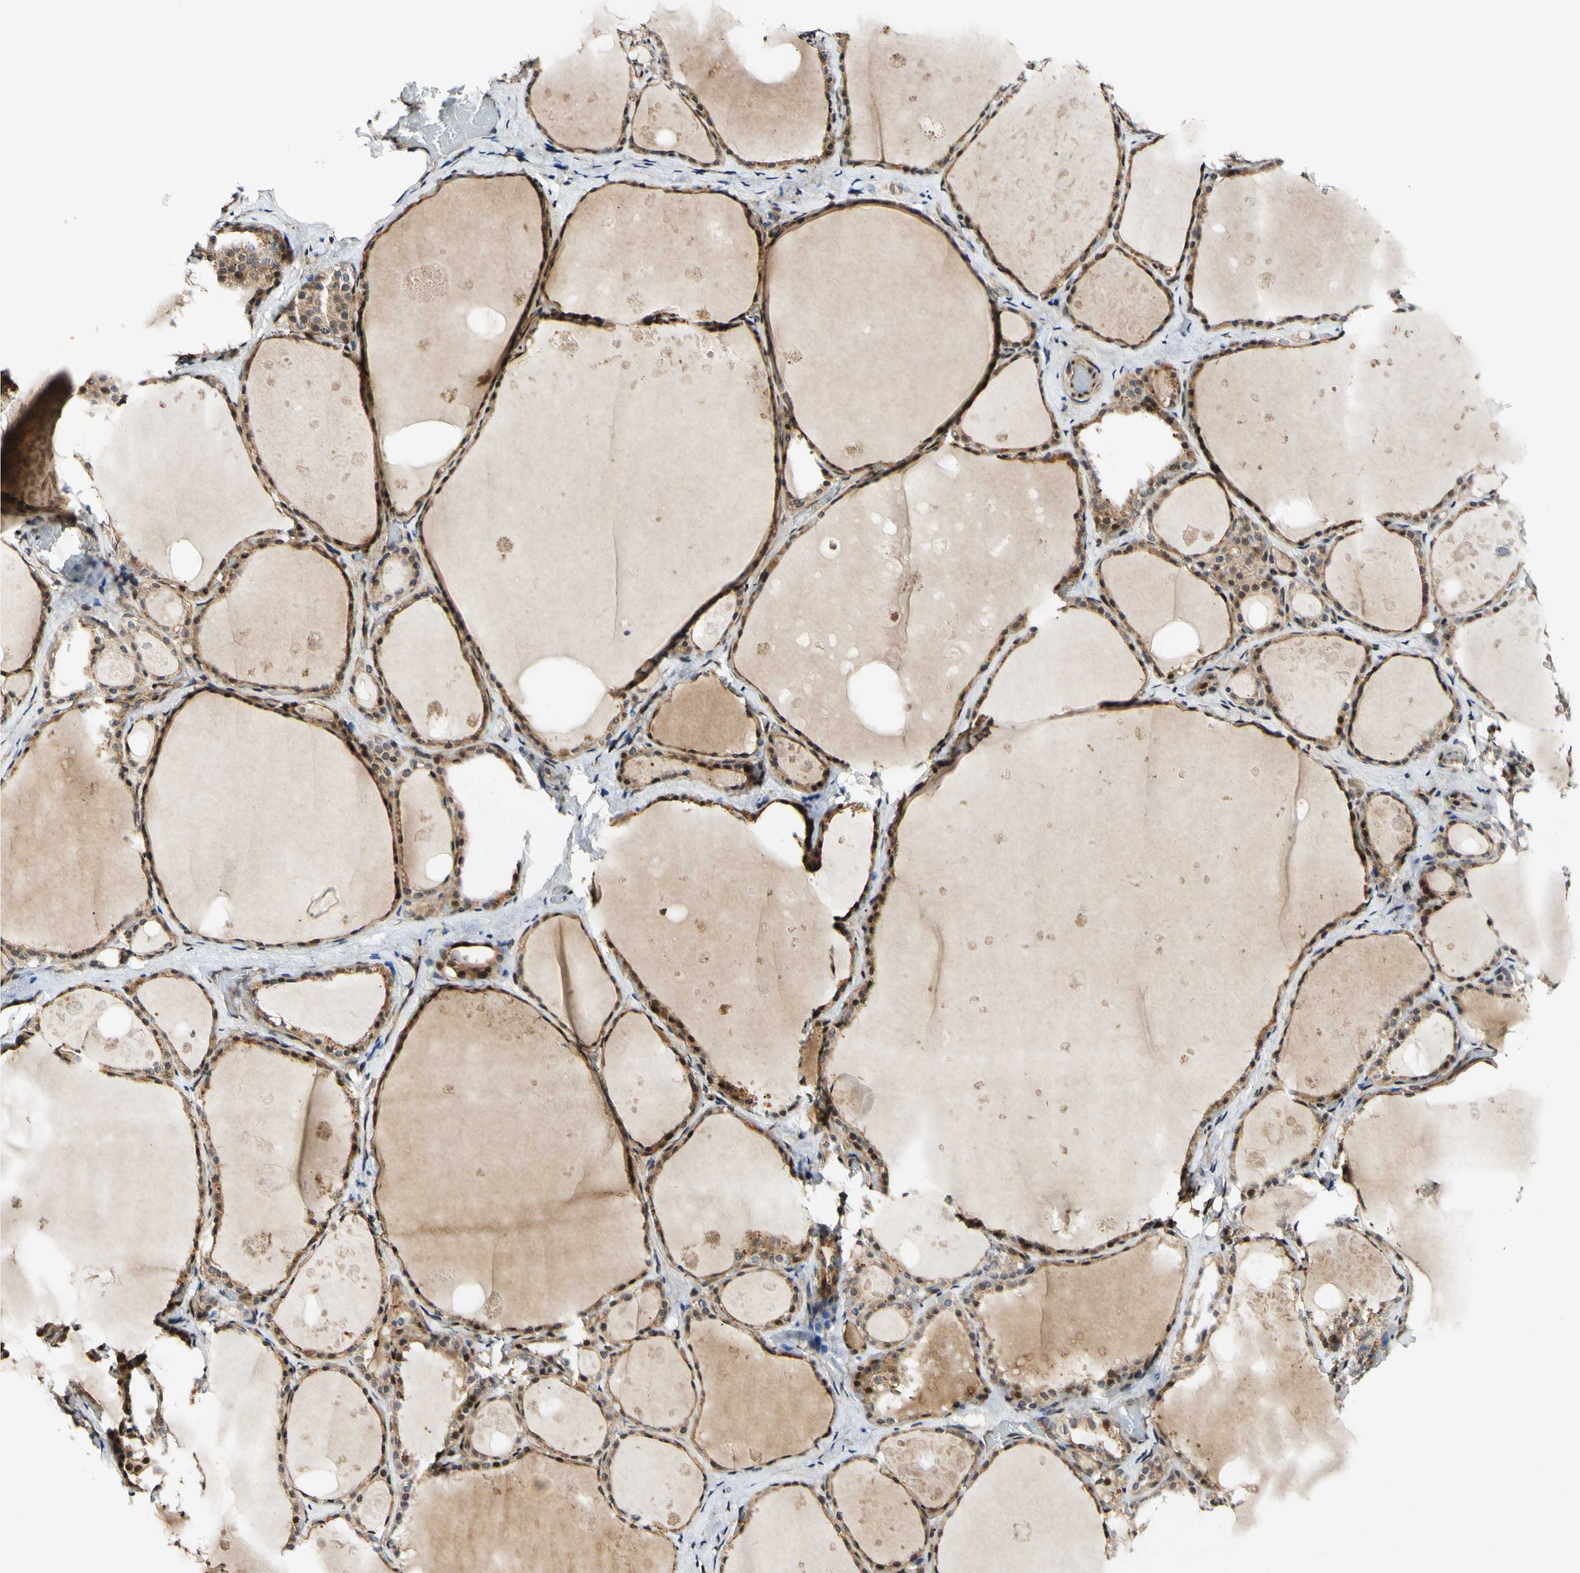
{"staining": {"intensity": "moderate", "quantity": ">75%", "location": "cytoplasmic/membranous"}, "tissue": "thyroid gland", "cell_type": "Glandular cells", "image_type": "normal", "snomed": [{"axis": "morphology", "description": "Normal tissue, NOS"}, {"axis": "topography", "description": "Thyroid gland"}], "caption": "IHC staining of benign thyroid gland, which demonstrates medium levels of moderate cytoplasmic/membranous staining in about >75% of glandular cells indicating moderate cytoplasmic/membranous protein positivity. The staining was performed using DAB (brown) for protein detection and nuclei were counterstained in hematoxylin (blue).", "gene": "CSNK1E", "patient": {"sex": "male", "age": 61}}